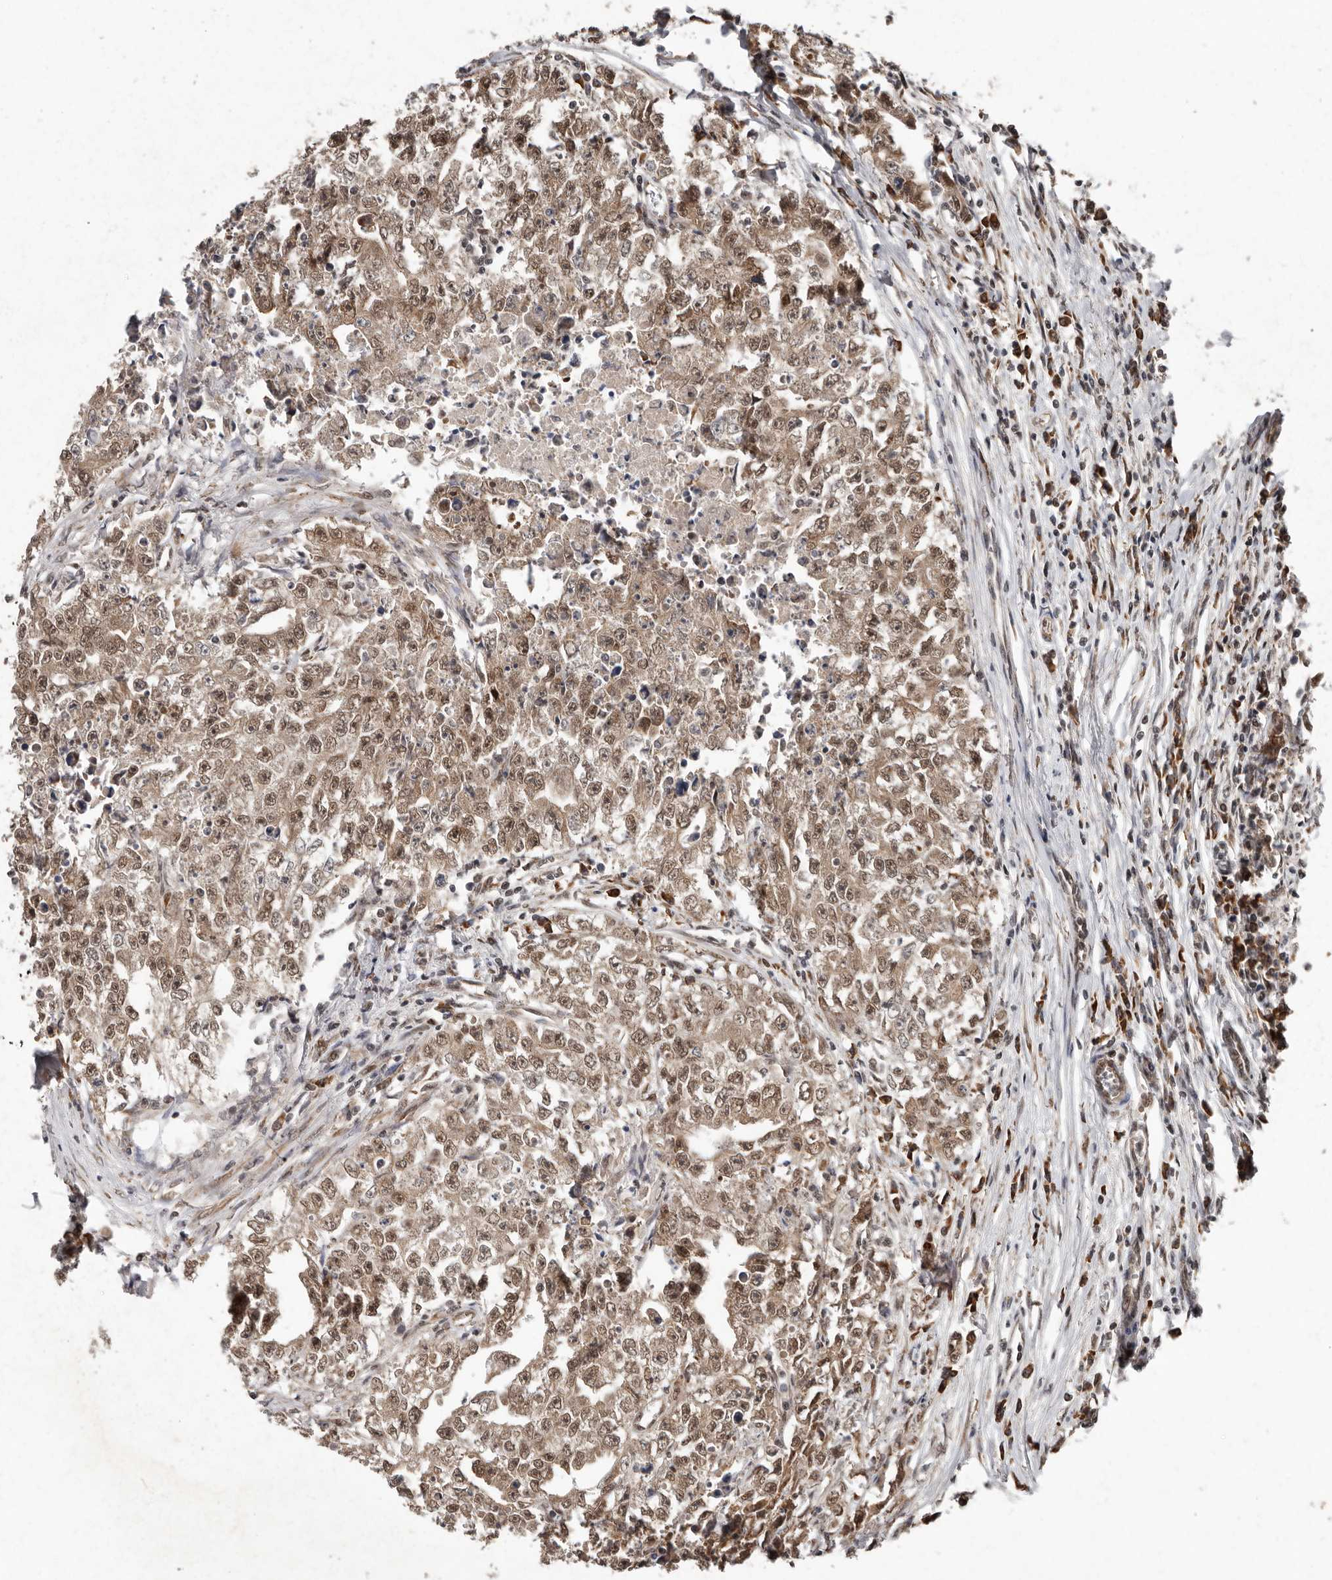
{"staining": {"intensity": "moderate", "quantity": ">75%", "location": "cytoplasmic/membranous,nuclear"}, "tissue": "testis cancer", "cell_type": "Tumor cells", "image_type": "cancer", "snomed": [{"axis": "morphology", "description": "Seminoma, NOS"}, {"axis": "morphology", "description": "Carcinoma, Embryonal, NOS"}, {"axis": "topography", "description": "Testis"}], "caption": "A brown stain labels moderate cytoplasmic/membranous and nuclear expression of a protein in human testis seminoma tumor cells.", "gene": "LRGUK", "patient": {"sex": "male", "age": 43}}